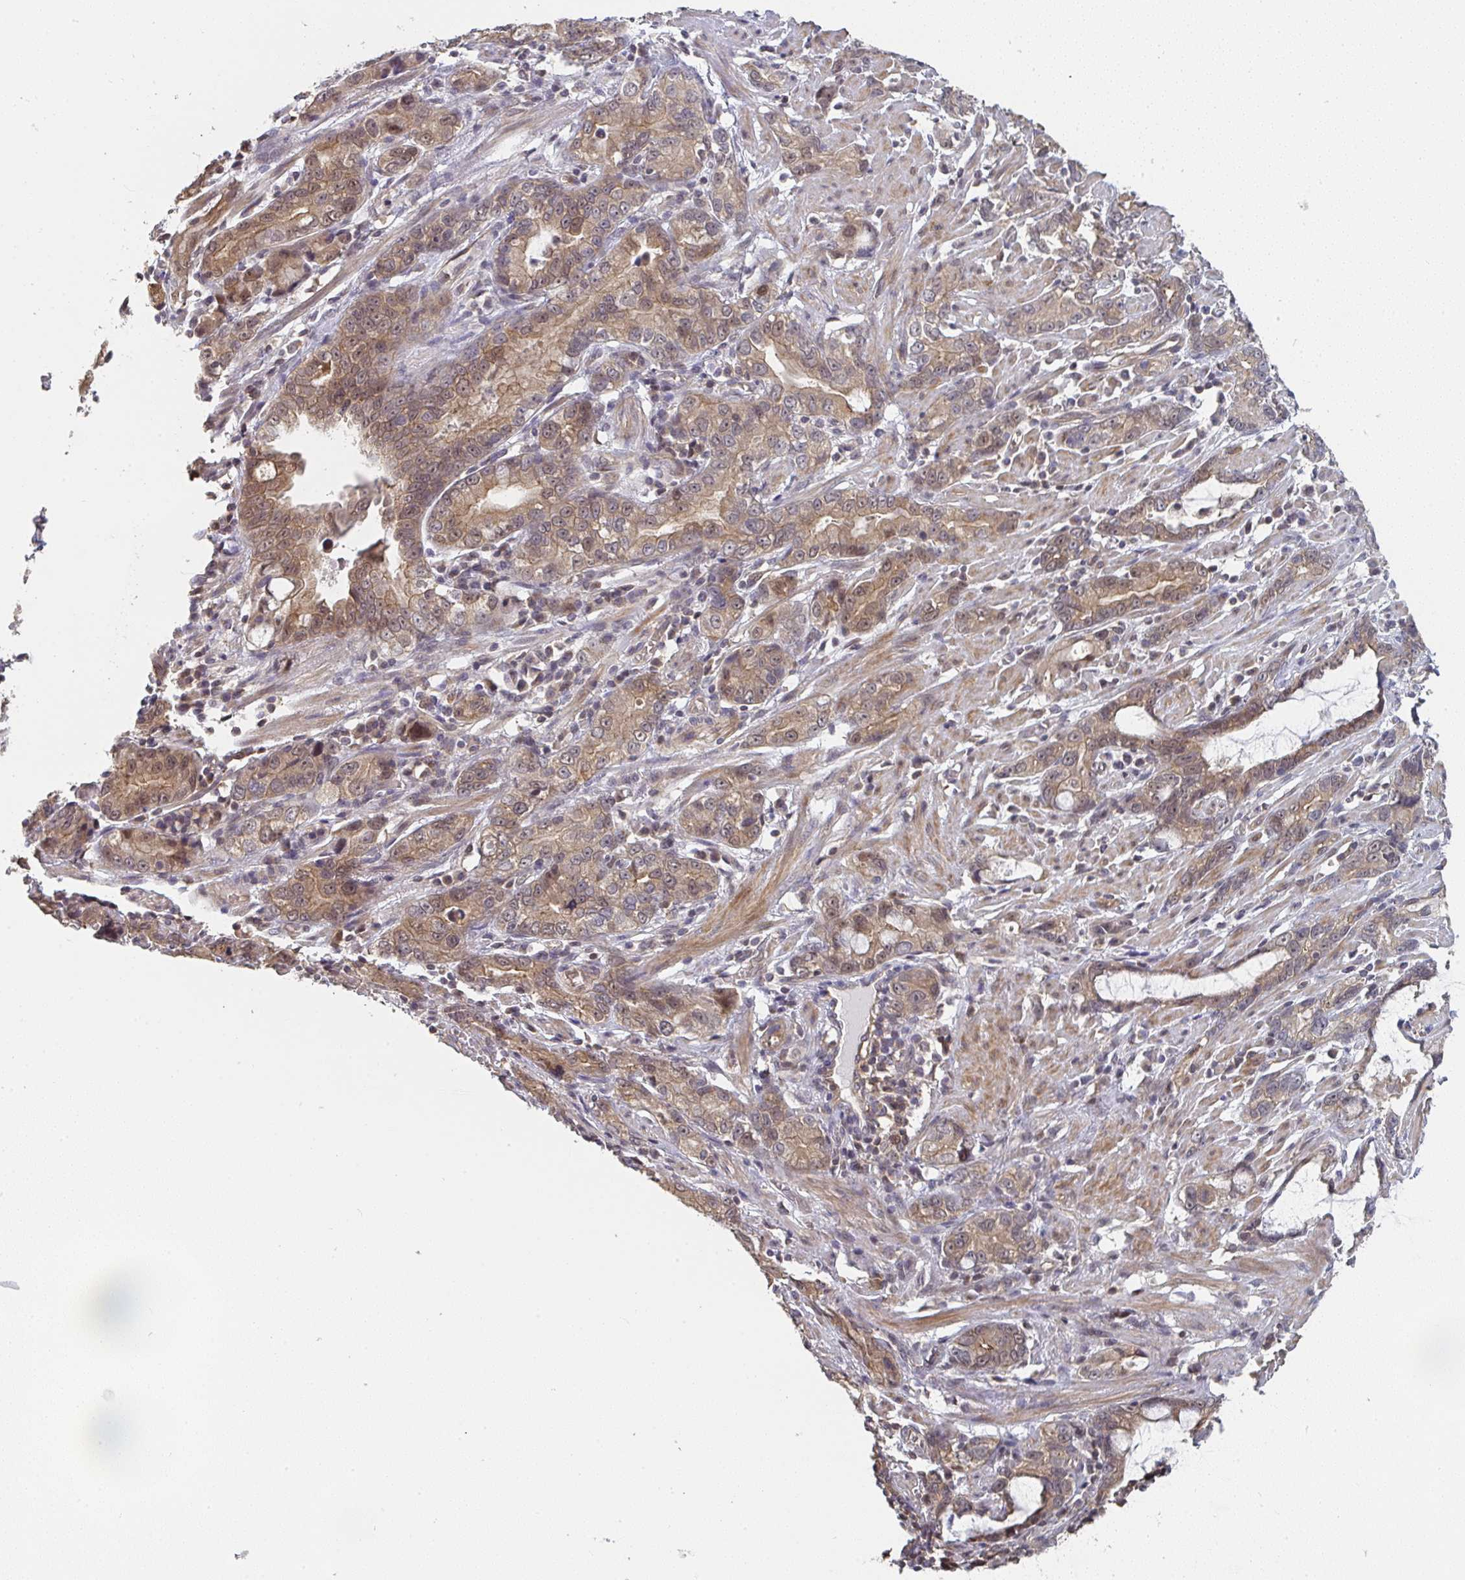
{"staining": {"intensity": "moderate", "quantity": ">75%", "location": "cytoplasmic/membranous"}, "tissue": "stomach cancer", "cell_type": "Tumor cells", "image_type": "cancer", "snomed": [{"axis": "morphology", "description": "Adenocarcinoma, NOS"}, {"axis": "topography", "description": "Stomach"}], "caption": "Immunohistochemical staining of human stomach cancer (adenocarcinoma) displays medium levels of moderate cytoplasmic/membranous protein positivity in approximately >75% of tumor cells.", "gene": "RANGRF", "patient": {"sex": "male", "age": 55}}